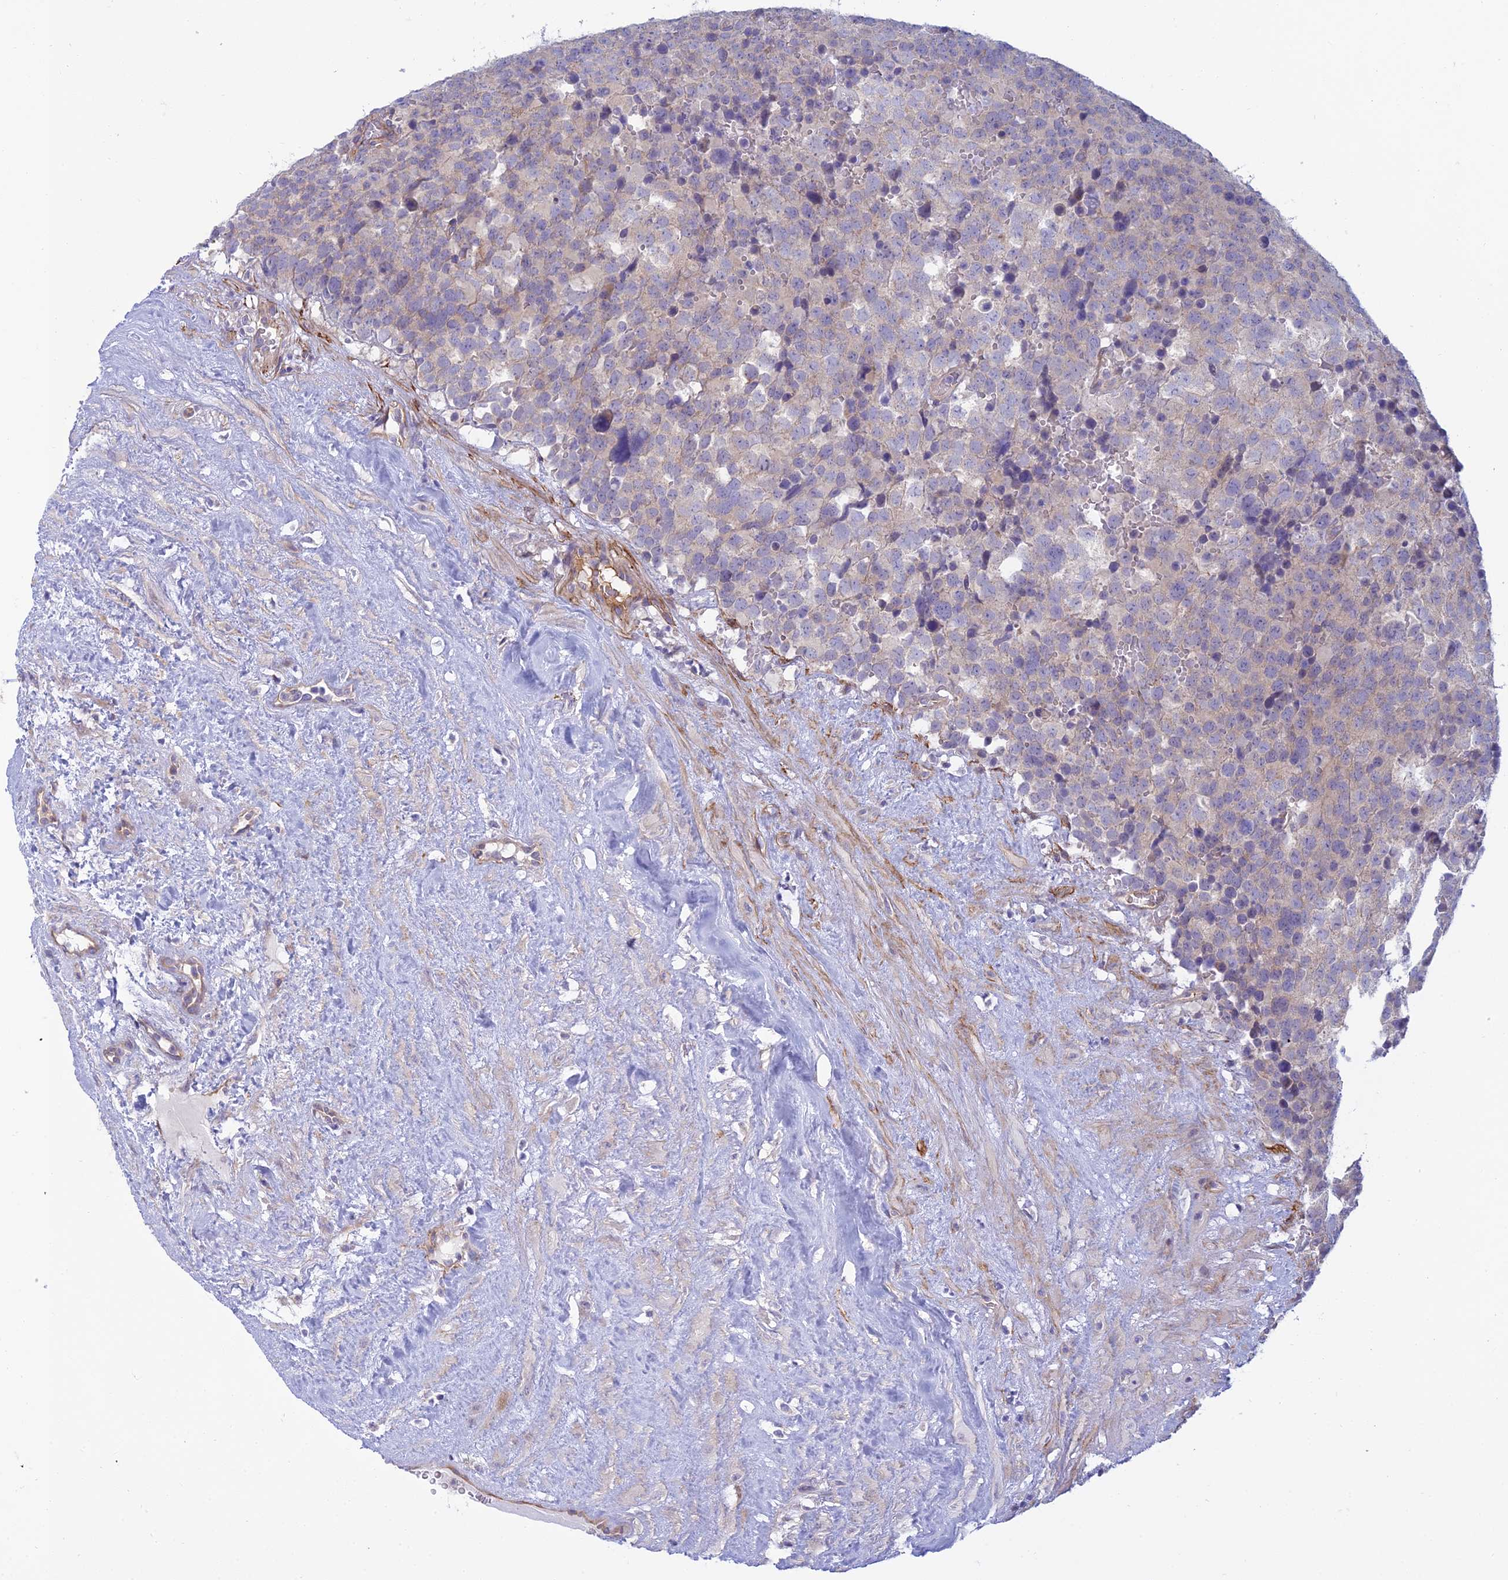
{"staining": {"intensity": "negative", "quantity": "none", "location": "none"}, "tissue": "testis cancer", "cell_type": "Tumor cells", "image_type": "cancer", "snomed": [{"axis": "morphology", "description": "Seminoma, NOS"}, {"axis": "topography", "description": "Testis"}], "caption": "Immunohistochemistry of human testis cancer (seminoma) displays no positivity in tumor cells.", "gene": "DUS2", "patient": {"sex": "male", "age": 71}}